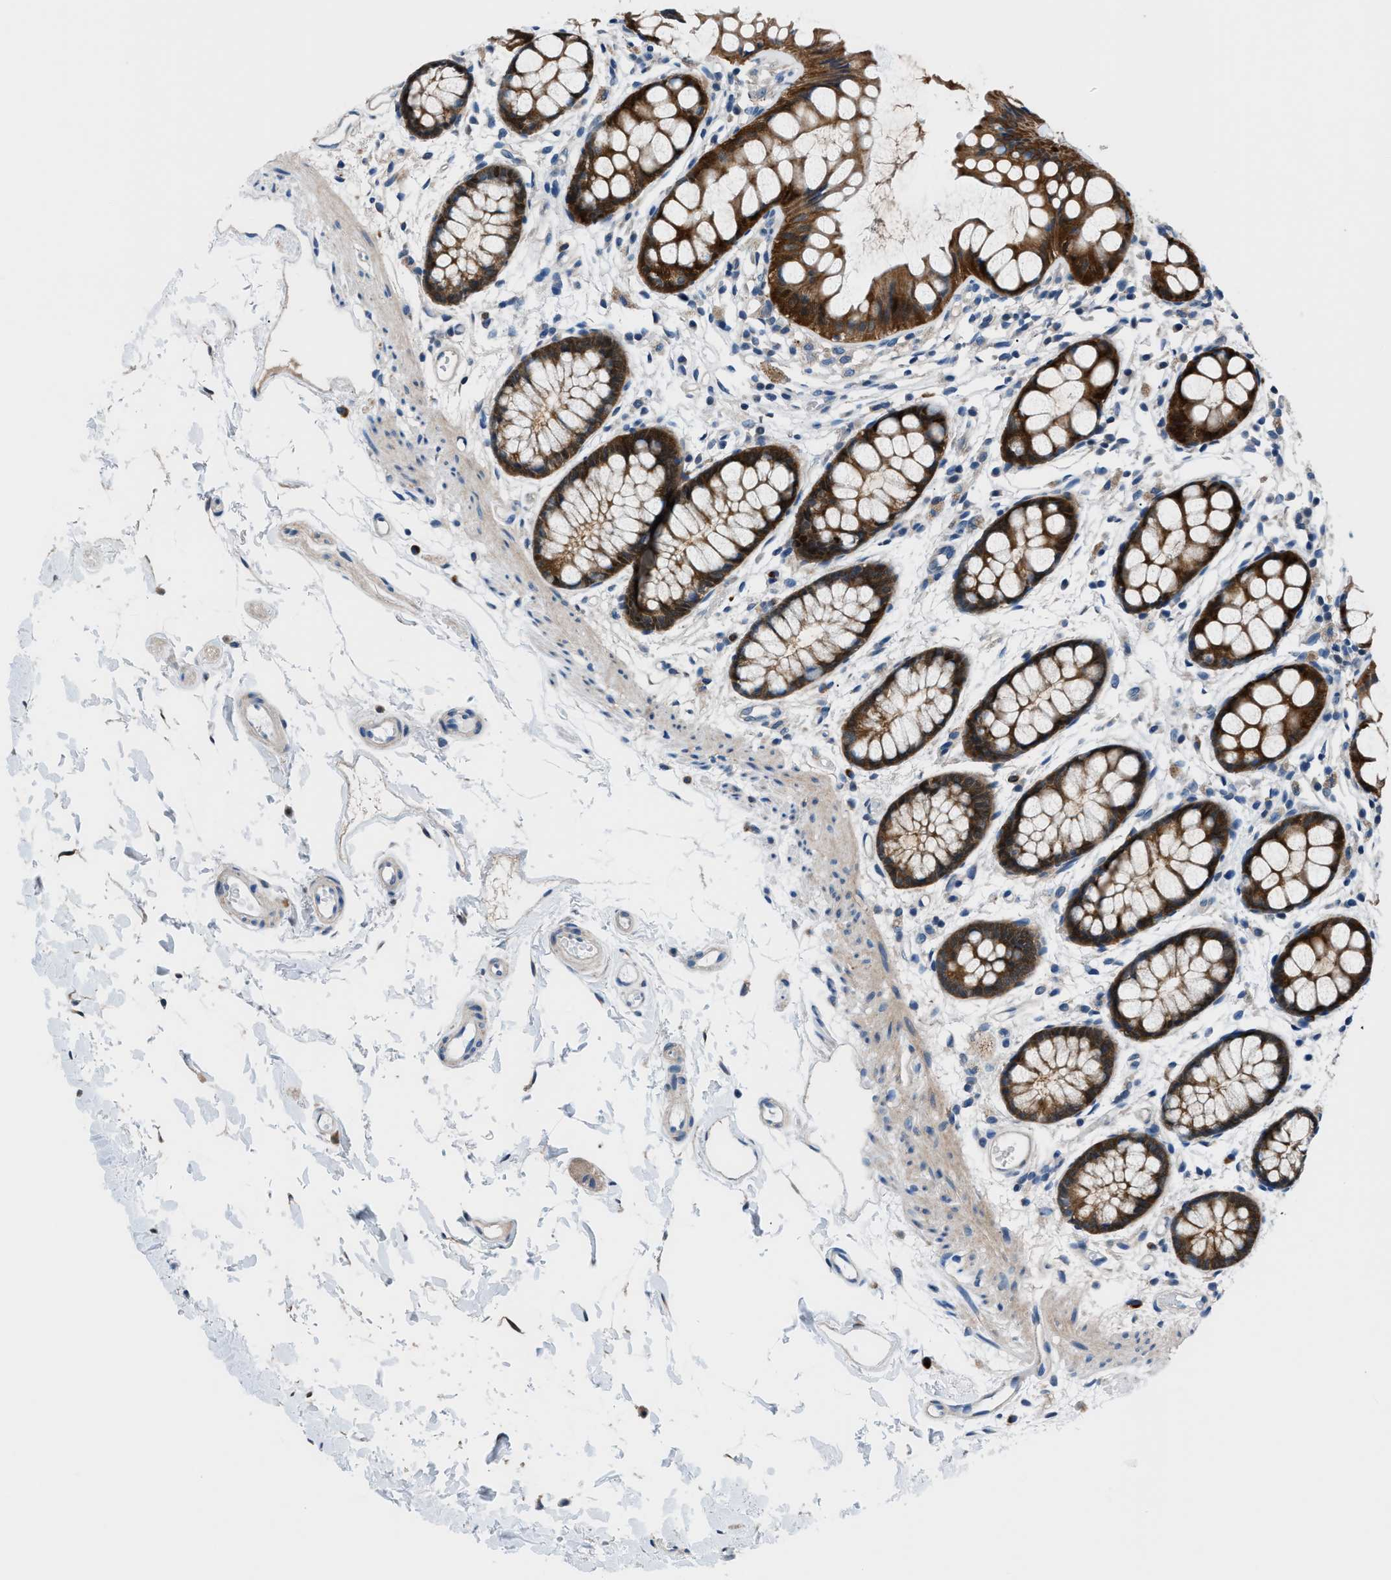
{"staining": {"intensity": "strong", "quantity": ">75%", "location": "cytoplasmic/membranous"}, "tissue": "rectum", "cell_type": "Glandular cells", "image_type": "normal", "snomed": [{"axis": "morphology", "description": "Normal tissue, NOS"}, {"axis": "topography", "description": "Rectum"}], "caption": "IHC histopathology image of normal rectum stained for a protein (brown), which shows high levels of strong cytoplasmic/membranous staining in approximately >75% of glandular cells.", "gene": "TMEM45B", "patient": {"sex": "female", "age": 66}}